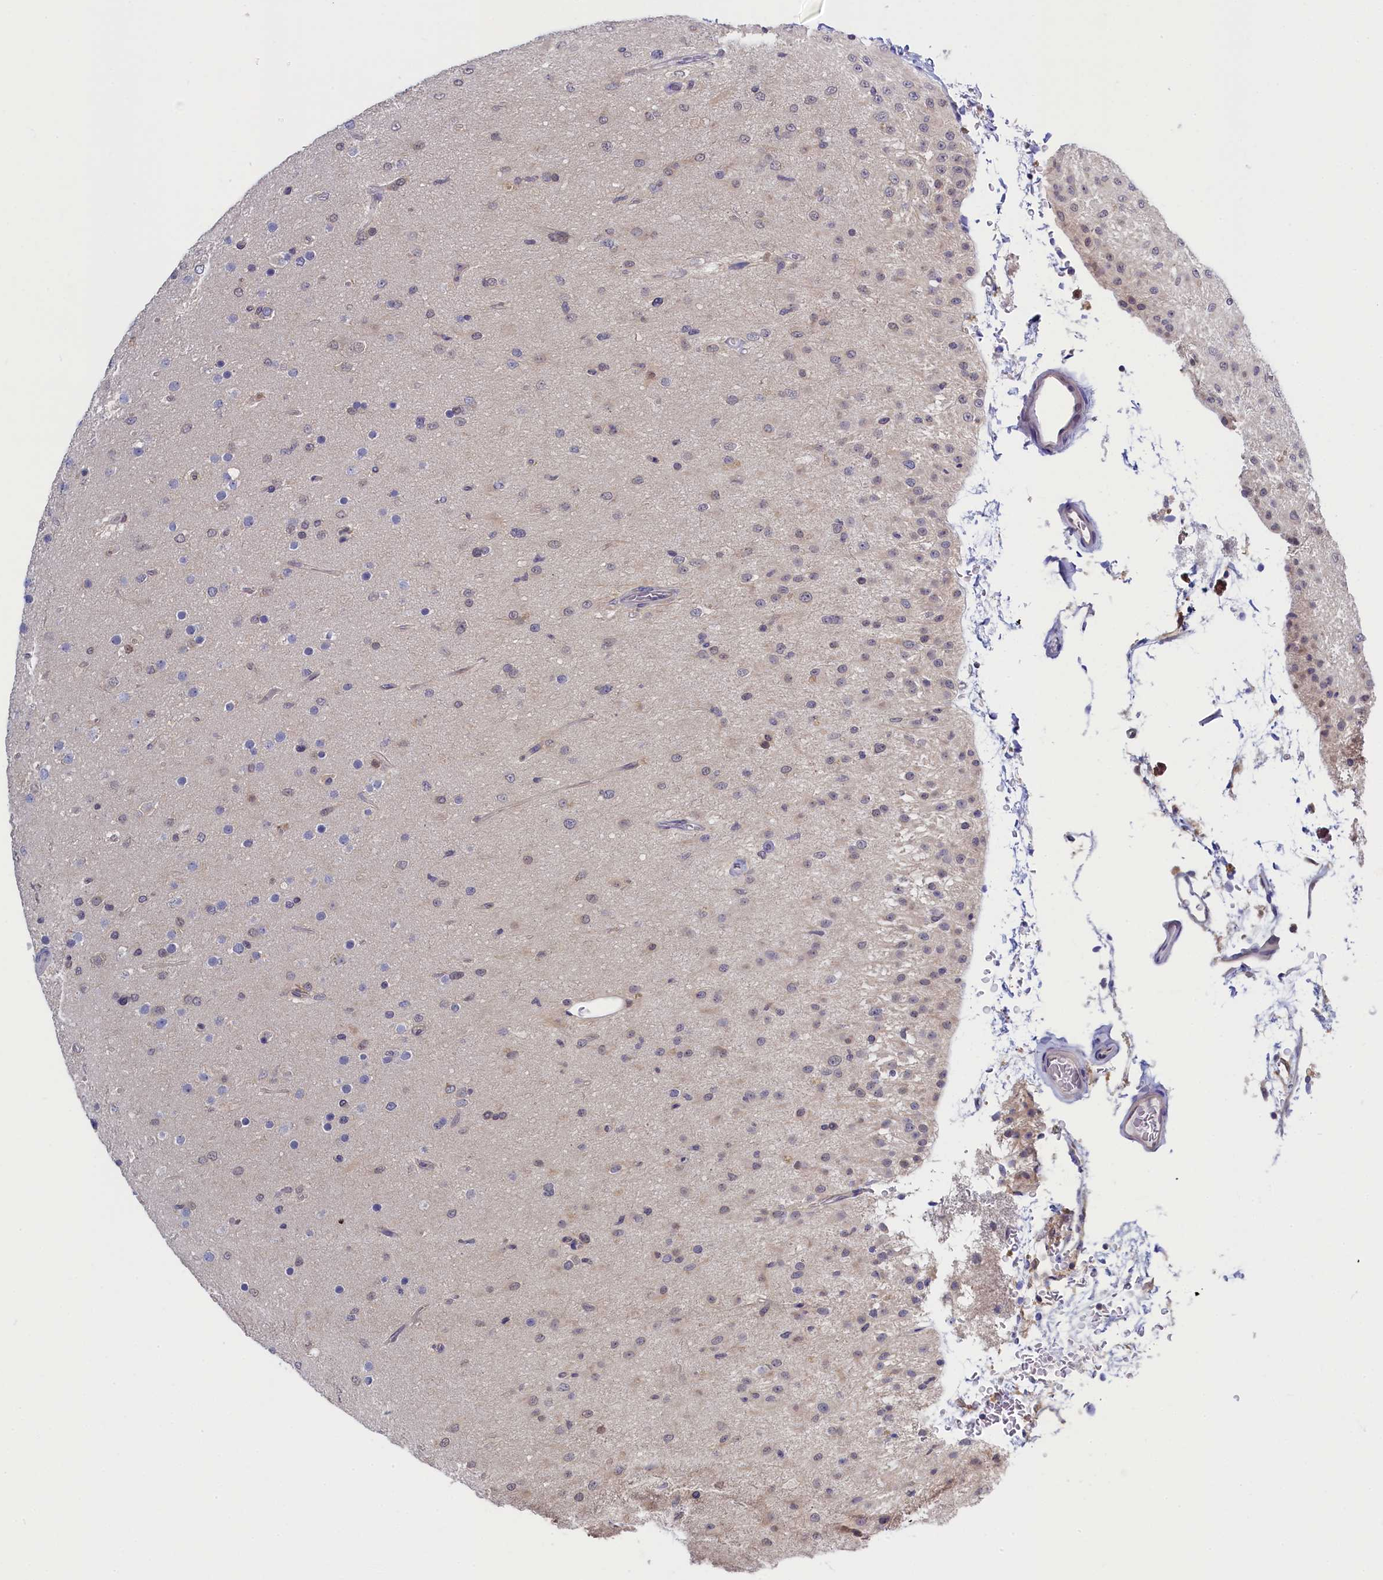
{"staining": {"intensity": "negative", "quantity": "none", "location": "none"}, "tissue": "glioma", "cell_type": "Tumor cells", "image_type": "cancer", "snomed": [{"axis": "morphology", "description": "Glioma, malignant, Low grade"}, {"axis": "topography", "description": "Brain"}], "caption": "Immunohistochemistry photomicrograph of human low-grade glioma (malignant) stained for a protein (brown), which shows no expression in tumor cells. (DAB (3,3'-diaminobenzidine) immunohistochemistry (IHC) visualized using brightfield microscopy, high magnification).", "gene": "C11orf54", "patient": {"sex": "male", "age": 65}}